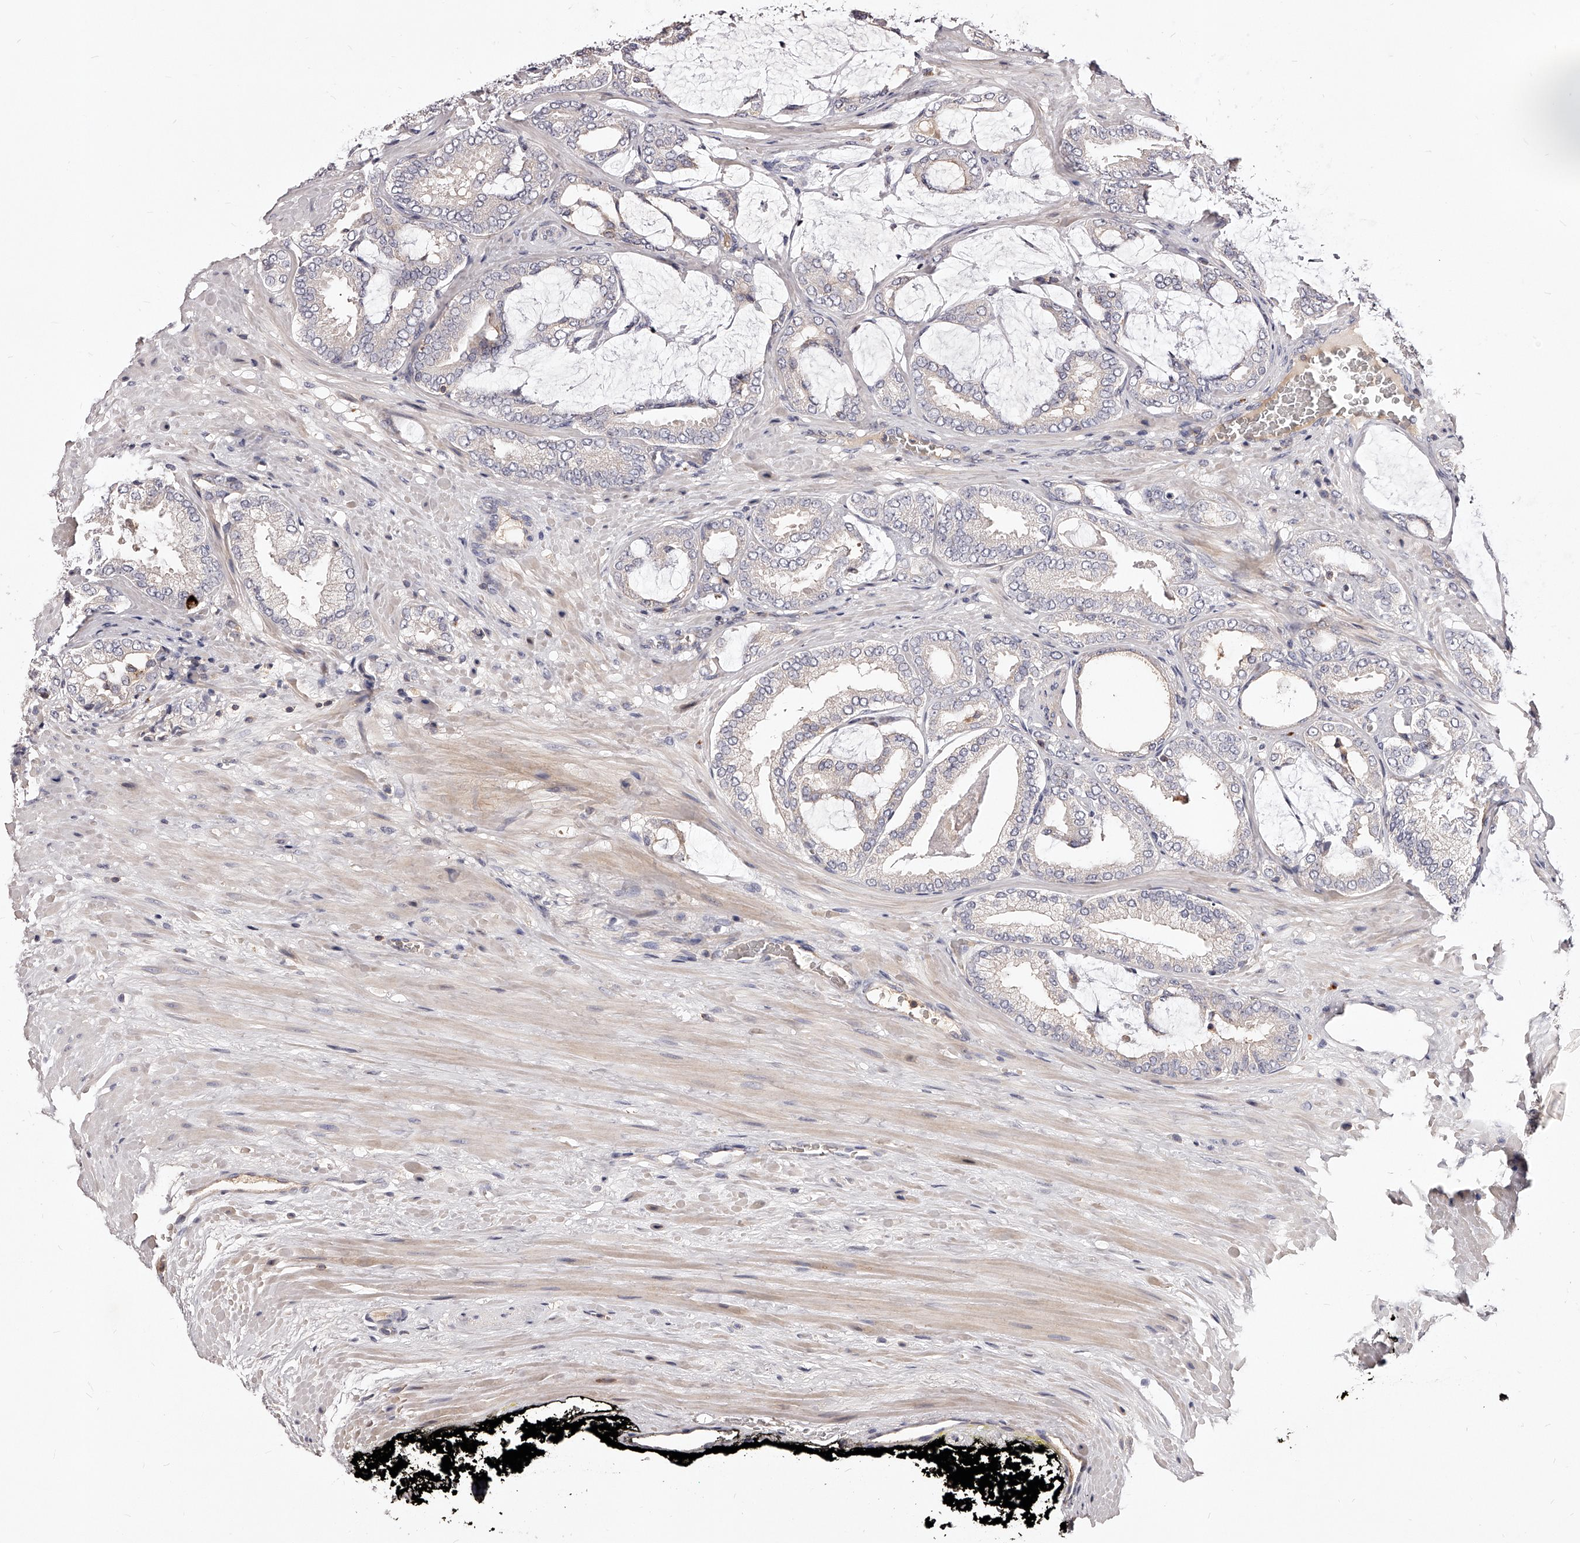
{"staining": {"intensity": "negative", "quantity": "none", "location": "none"}, "tissue": "prostate cancer", "cell_type": "Tumor cells", "image_type": "cancer", "snomed": [{"axis": "morphology", "description": "Adenocarcinoma, Low grade"}, {"axis": "topography", "description": "Prostate"}], "caption": "DAB (3,3'-diaminobenzidine) immunohistochemical staining of adenocarcinoma (low-grade) (prostate) demonstrates no significant expression in tumor cells.", "gene": "PHACTR1", "patient": {"sex": "male", "age": 71}}